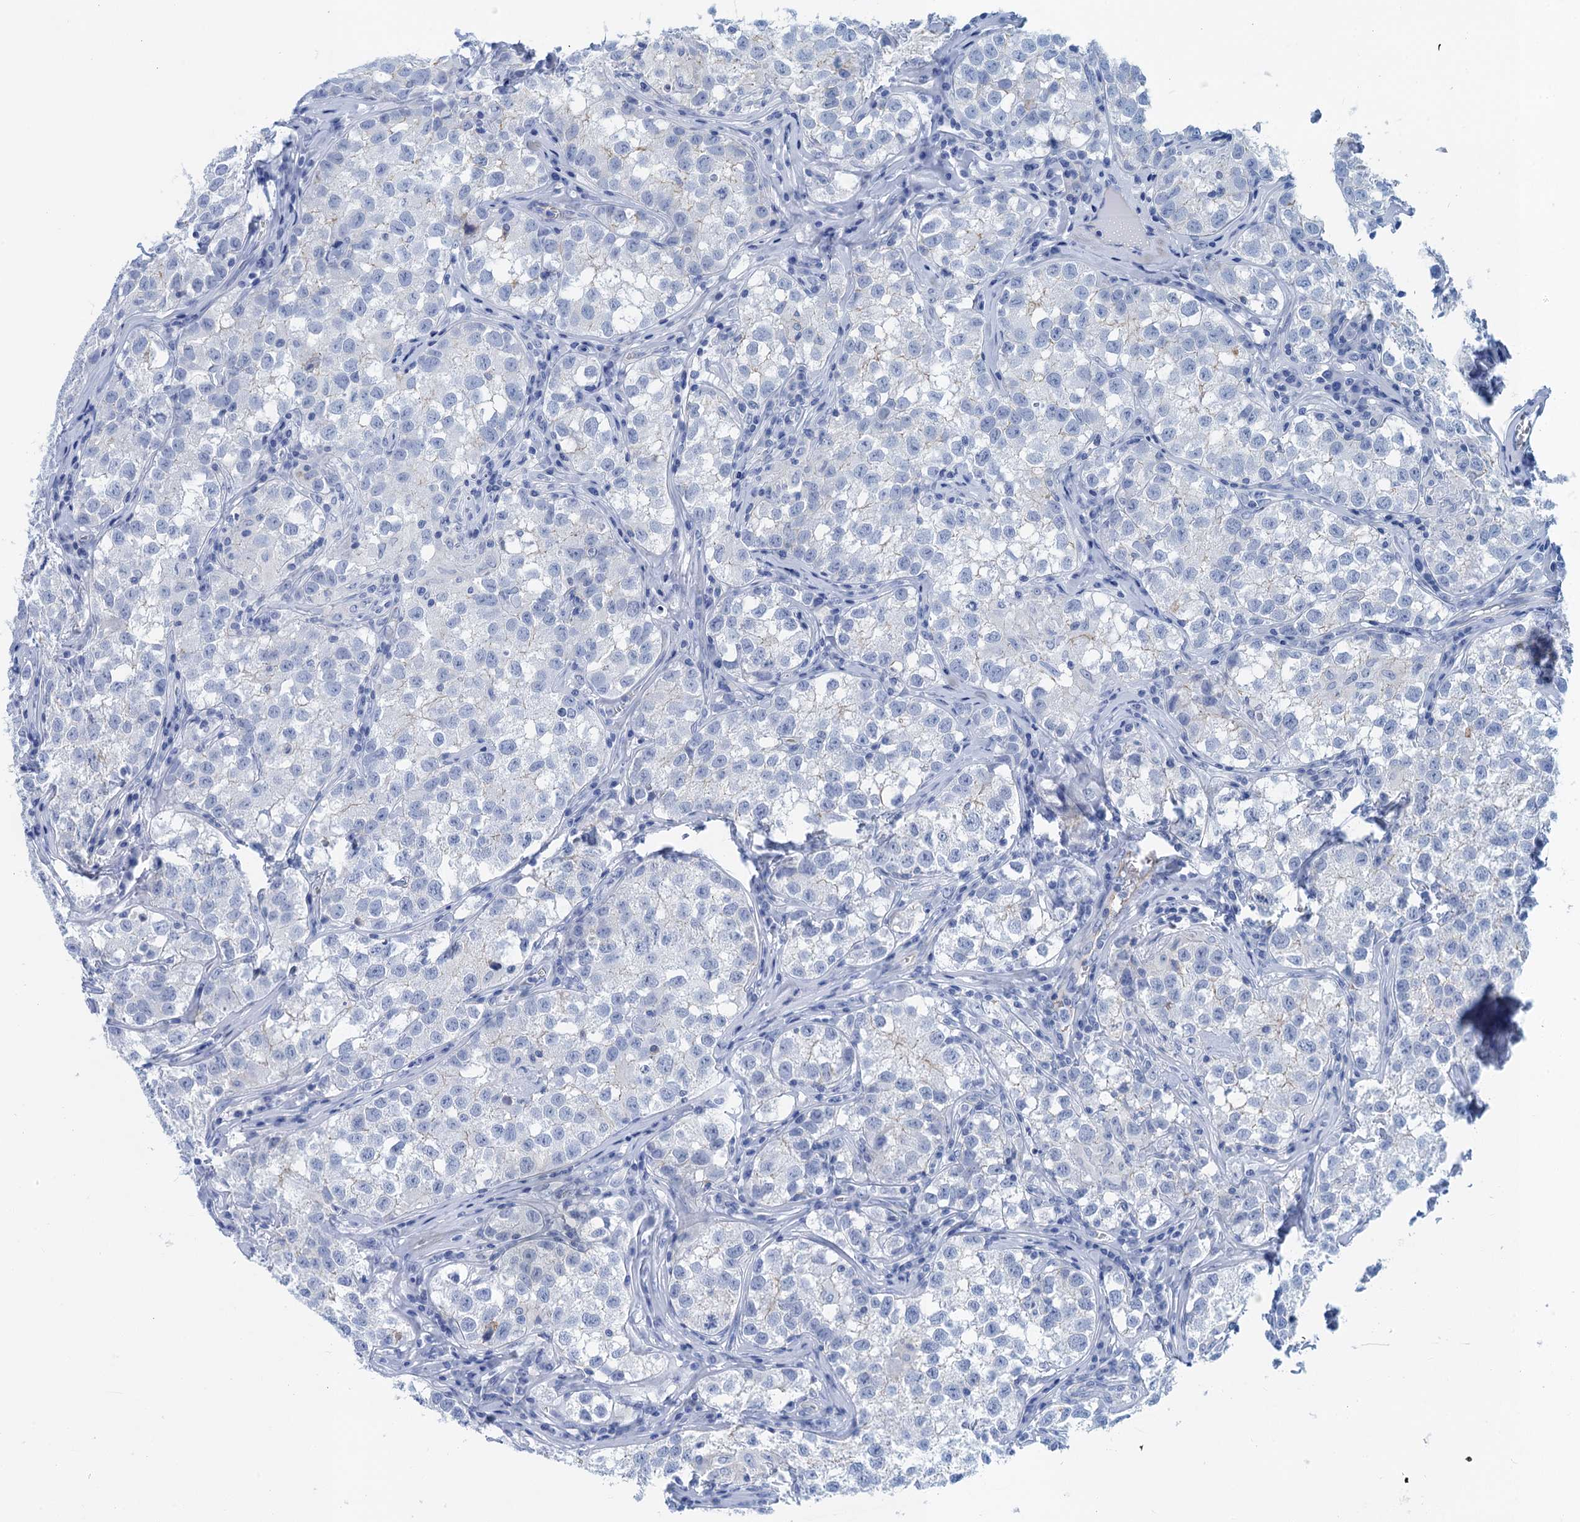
{"staining": {"intensity": "negative", "quantity": "none", "location": "none"}, "tissue": "testis cancer", "cell_type": "Tumor cells", "image_type": "cancer", "snomed": [{"axis": "morphology", "description": "Seminoma, NOS"}, {"axis": "morphology", "description": "Carcinoma, Embryonal, NOS"}, {"axis": "topography", "description": "Testis"}], "caption": "Tumor cells show no significant positivity in testis cancer (embryonal carcinoma). (Stains: DAB (3,3'-diaminobenzidine) immunohistochemistry (IHC) with hematoxylin counter stain, Microscopy: brightfield microscopy at high magnification).", "gene": "CALML5", "patient": {"sex": "male", "age": 43}}